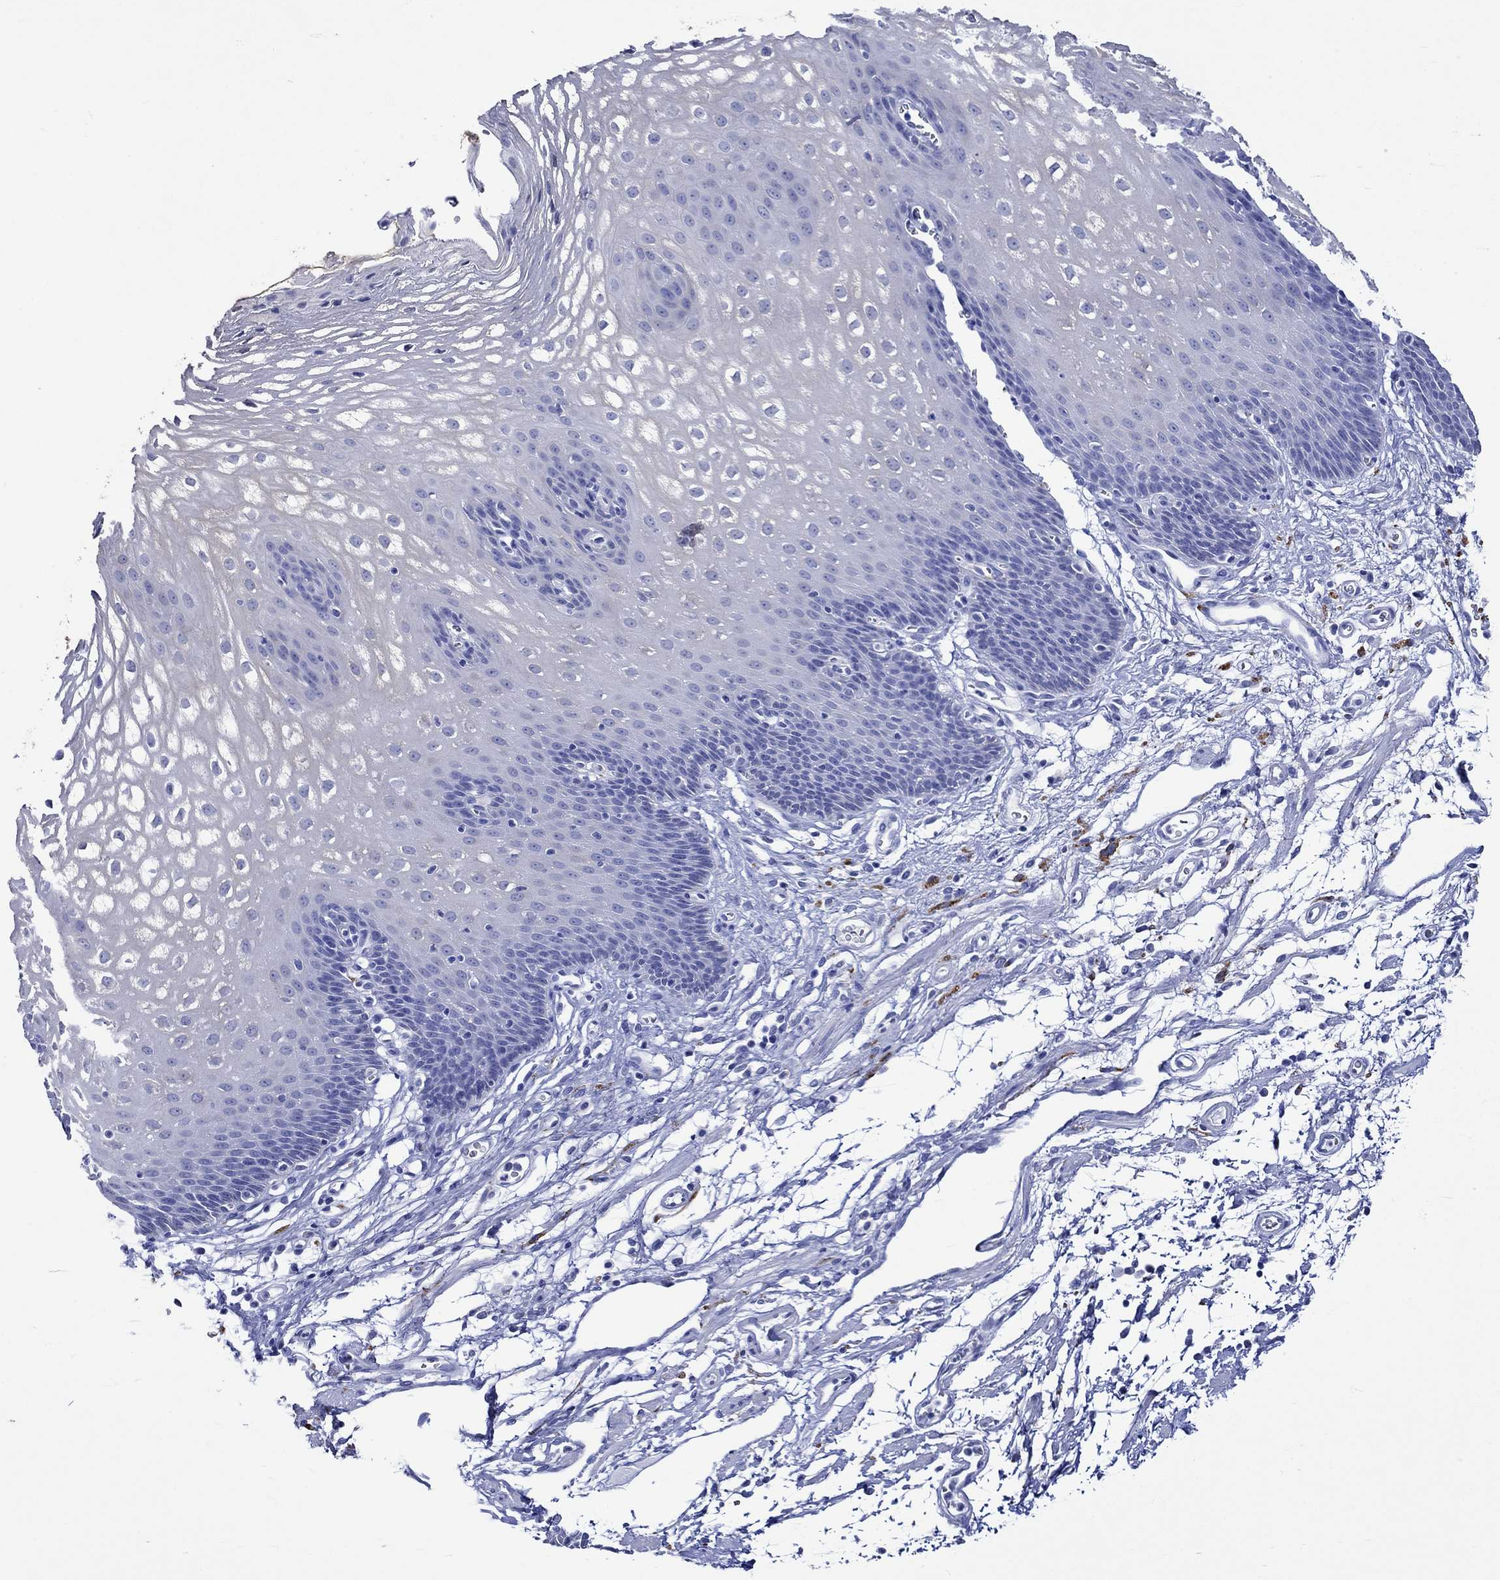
{"staining": {"intensity": "negative", "quantity": "none", "location": "none"}, "tissue": "esophagus", "cell_type": "Squamous epithelial cells", "image_type": "normal", "snomed": [{"axis": "morphology", "description": "Normal tissue, NOS"}, {"axis": "topography", "description": "Esophagus"}], "caption": "Squamous epithelial cells show no significant positivity in benign esophagus. Brightfield microscopy of immunohistochemistry (IHC) stained with DAB (brown) and hematoxylin (blue), captured at high magnification.", "gene": "CRYAB", "patient": {"sex": "male", "age": 72}}